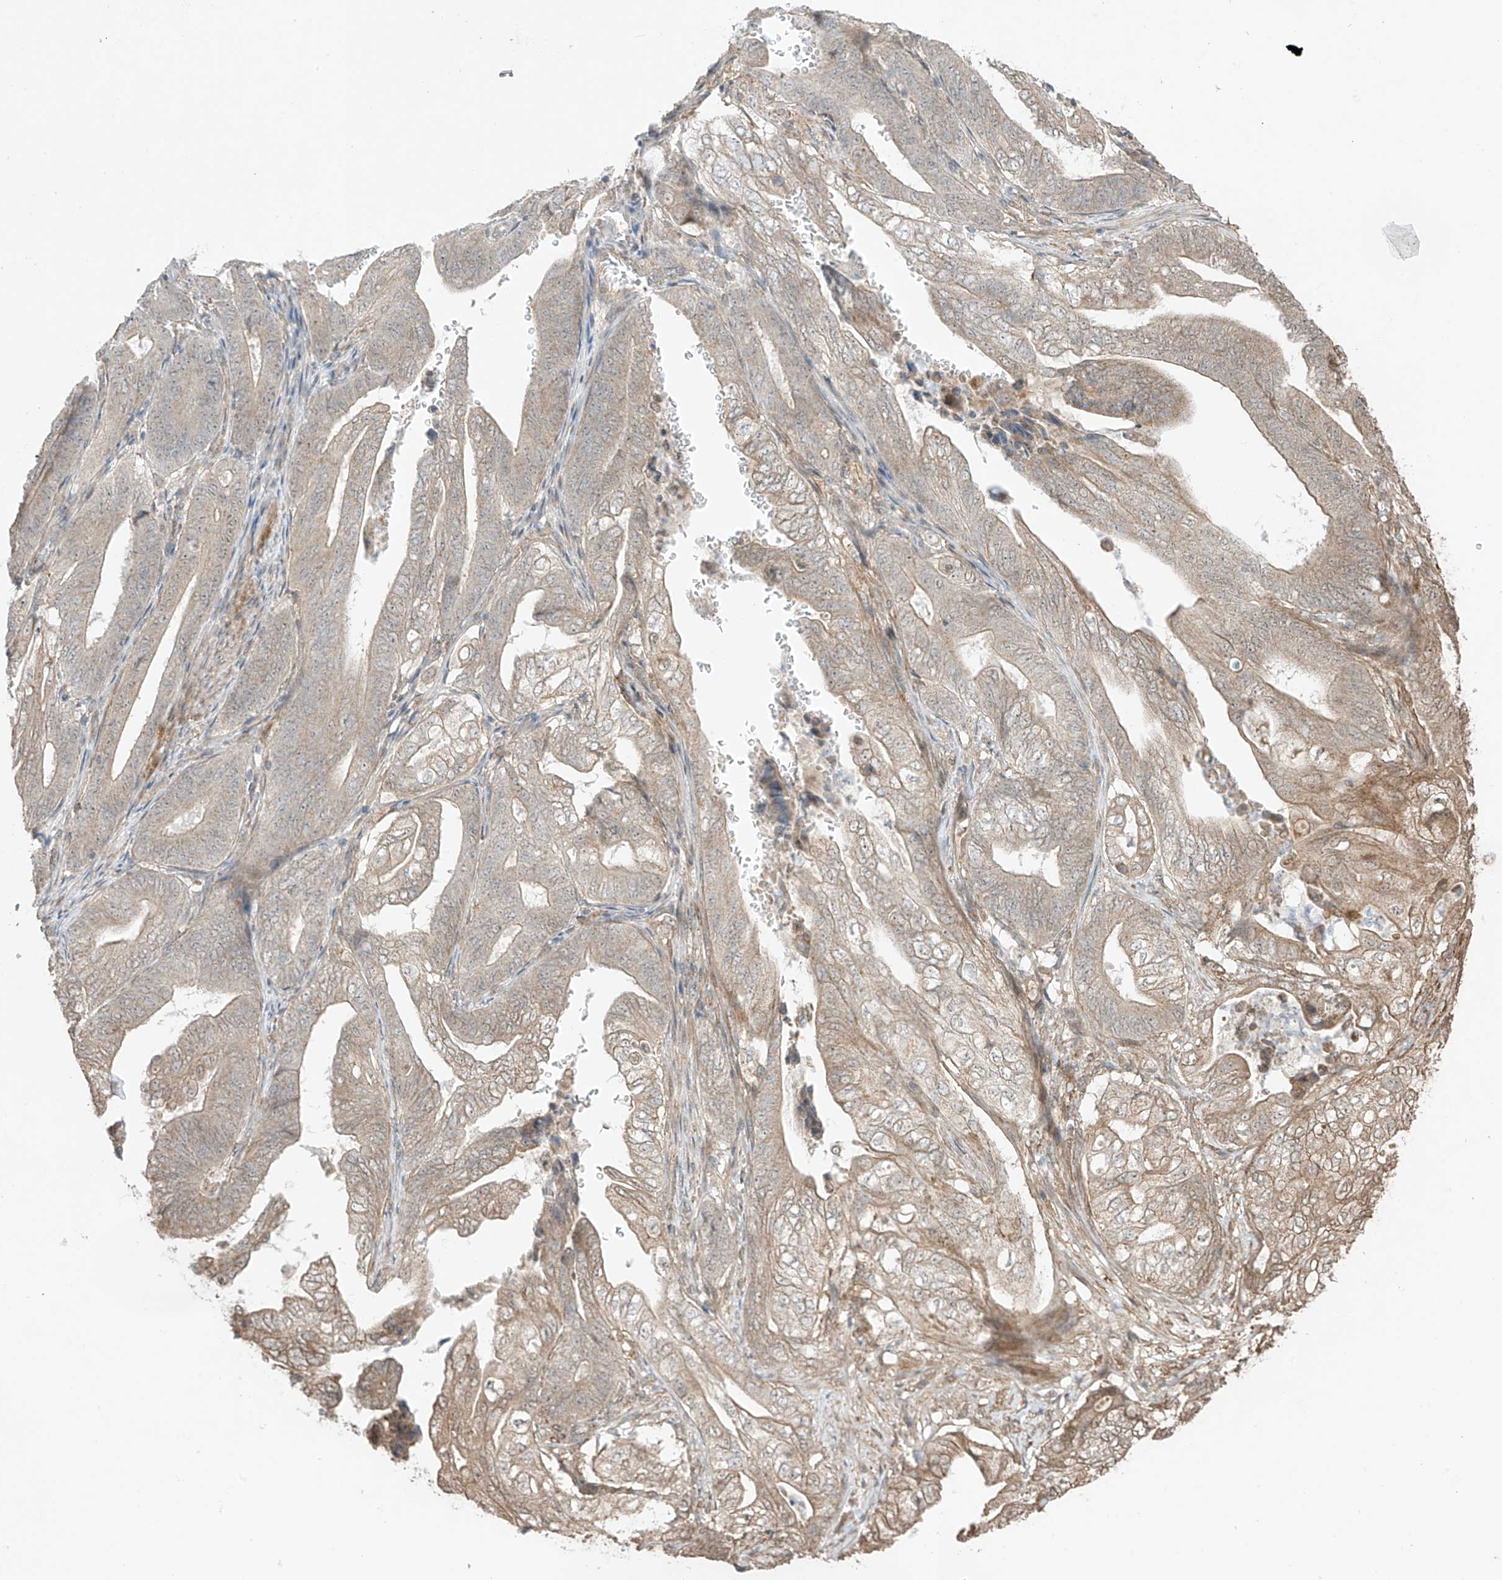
{"staining": {"intensity": "weak", "quantity": ">75%", "location": "cytoplasmic/membranous"}, "tissue": "stomach cancer", "cell_type": "Tumor cells", "image_type": "cancer", "snomed": [{"axis": "morphology", "description": "Adenocarcinoma, NOS"}, {"axis": "topography", "description": "Stomach"}], "caption": "Stomach cancer stained with immunohistochemistry demonstrates weak cytoplasmic/membranous positivity in about >75% of tumor cells.", "gene": "ABCD1", "patient": {"sex": "female", "age": 73}}